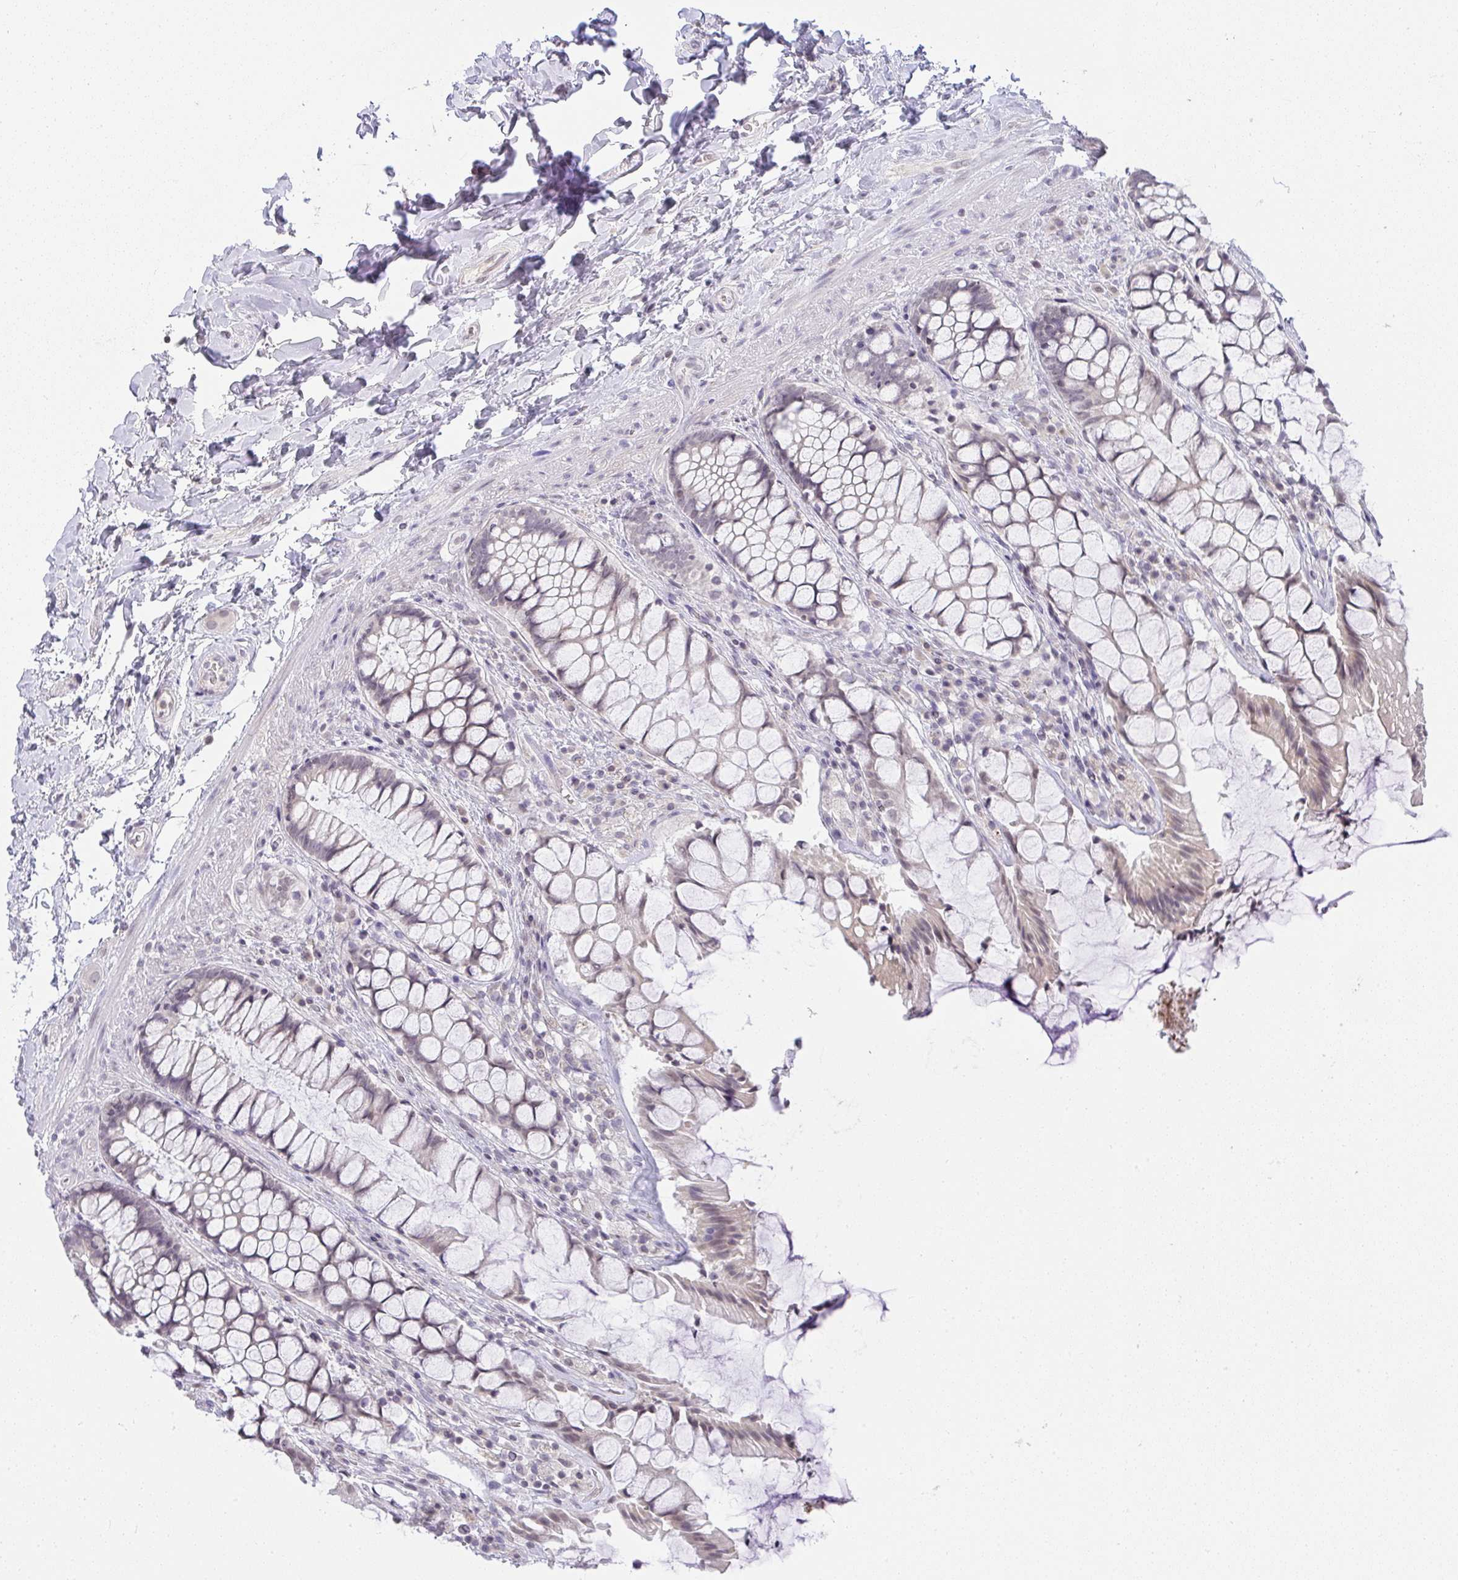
{"staining": {"intensity": "weak", "quantity": "<25%", "location": "cytoplasmic/membranous"}, "tissue": "rectum", "cell_type": "Glandular cells", "image_type": "normal", "snomed": [{"axis": "morphology", "description": "Normal tissue, NOS"}, {"axis": "topography", "description": "Rectum"}], "caption": "Human rectum stained for a protein using IHC displays no staining in glandular cells.", "gene": "CACNA1S", "patient": {"sex": "female", "age": 58}}